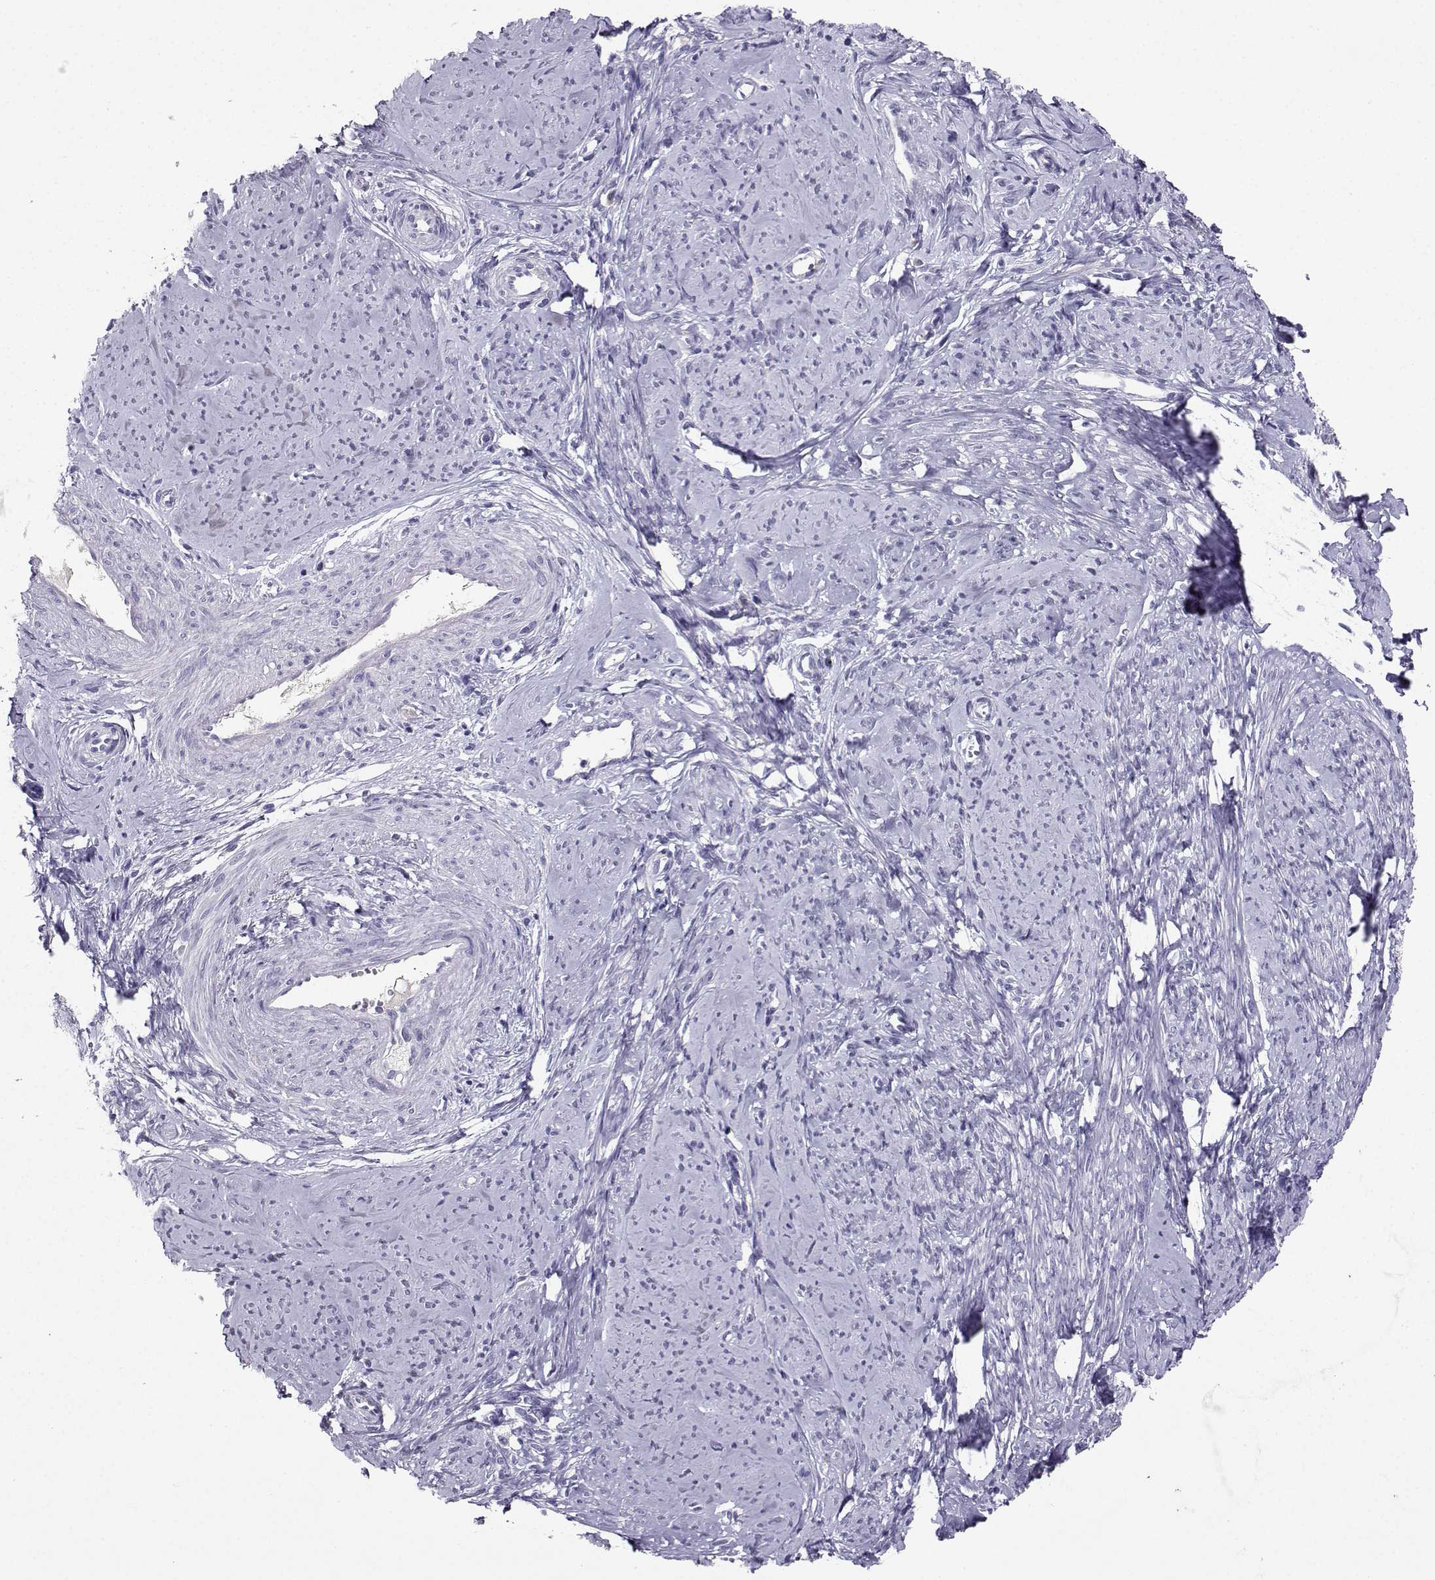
{"staining": {"intensity": "negative", "quantity": "none", "location": "none"}, "tissue": "smooth muscle", "cell_type": "Smooth muscle cells", "image_type": "normal", "snomed": [{"axis": "morphology", "description": "Normal tissue, NOS"}, {"axis": "topography", "description": "Smooth muscle"}], "caption": "This micrograph is of benign smooth muscle stained with immunohistochemistry (IHC) to label a protein in brown with the nuclei are counter-stained blue. There is no expression in smooth muscle cells. (Stains: DAB (3,3'-diaminobenzidine) immunohistochemistry with hematoxylin counter stain, Microscopy: brightfield microscopy at high magnification).", "gene": "GRIK4", "patient": {"sex": "female", "age": 48}}